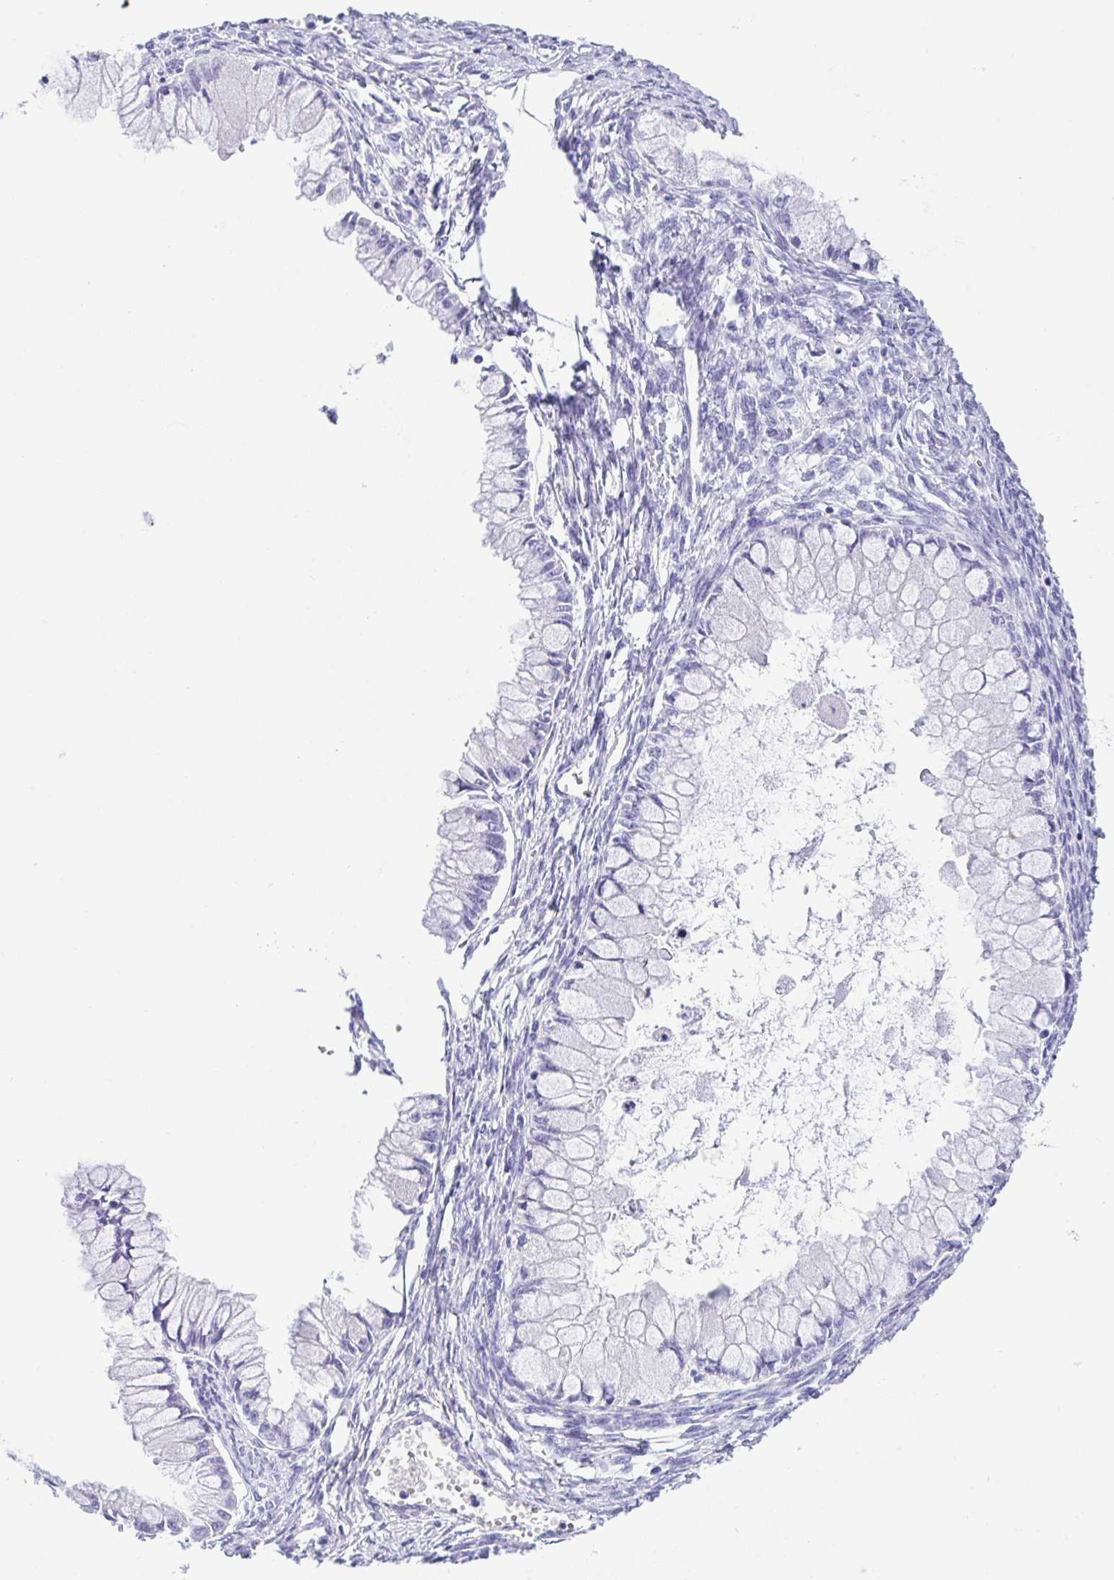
{"staining": {"intensity": "negative", "quantity": "none", "location": "none"}, "tissue": "ovarian cancer", "cell_type": "Tumor cells", "image_type": "cancer", "snomed": [{"axis": "morphology", "description": "Cystadenocarcinoma, mucinous, NOS"}, {"axis": "topography", "description": "Ovary"}], "caption": "Tumor cells are negative for protein expression in human ovarian cancer.", "gene": "CPA1", "patient": {"sex": "female", "age": 34}}